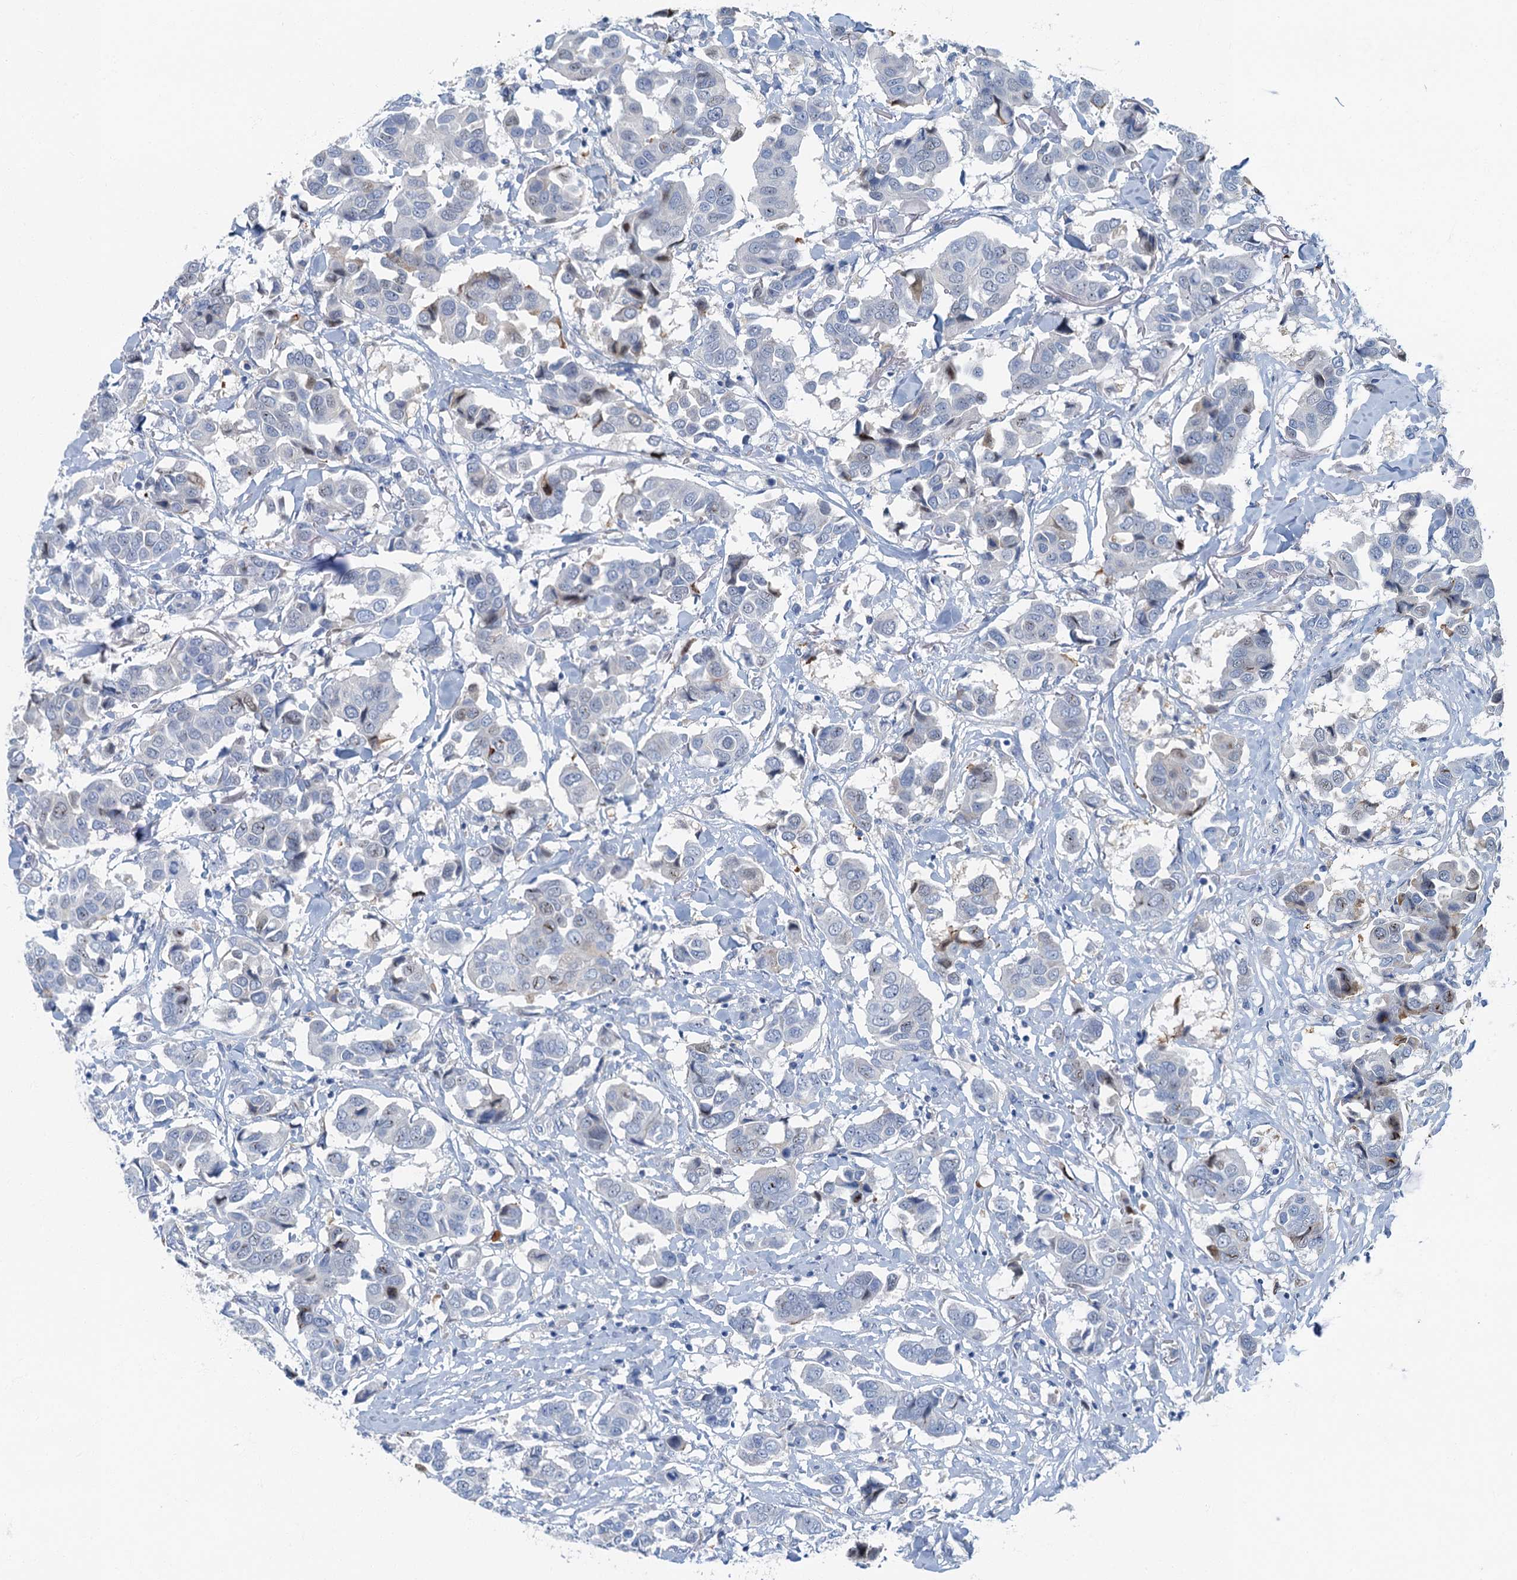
{"staining": {"intensity": "negative", "quantity": "none", "location": "none"}, "tissue": "breast cancer", "cell_type": "Tumor cells", "image_type": "cancer", "snomed": [{"axis": "morphology", "description": "Duct carcinoma"}, {"axis": "topography", "description": "Breast"}], "caption": "Immunohistochemical staining of breast cancer (infiltrating ductal carcinoma) displays no significant positivity in tumor cells.", "gene": "ANKDD1A", "patient": {"sex": "female", "age": 80}}